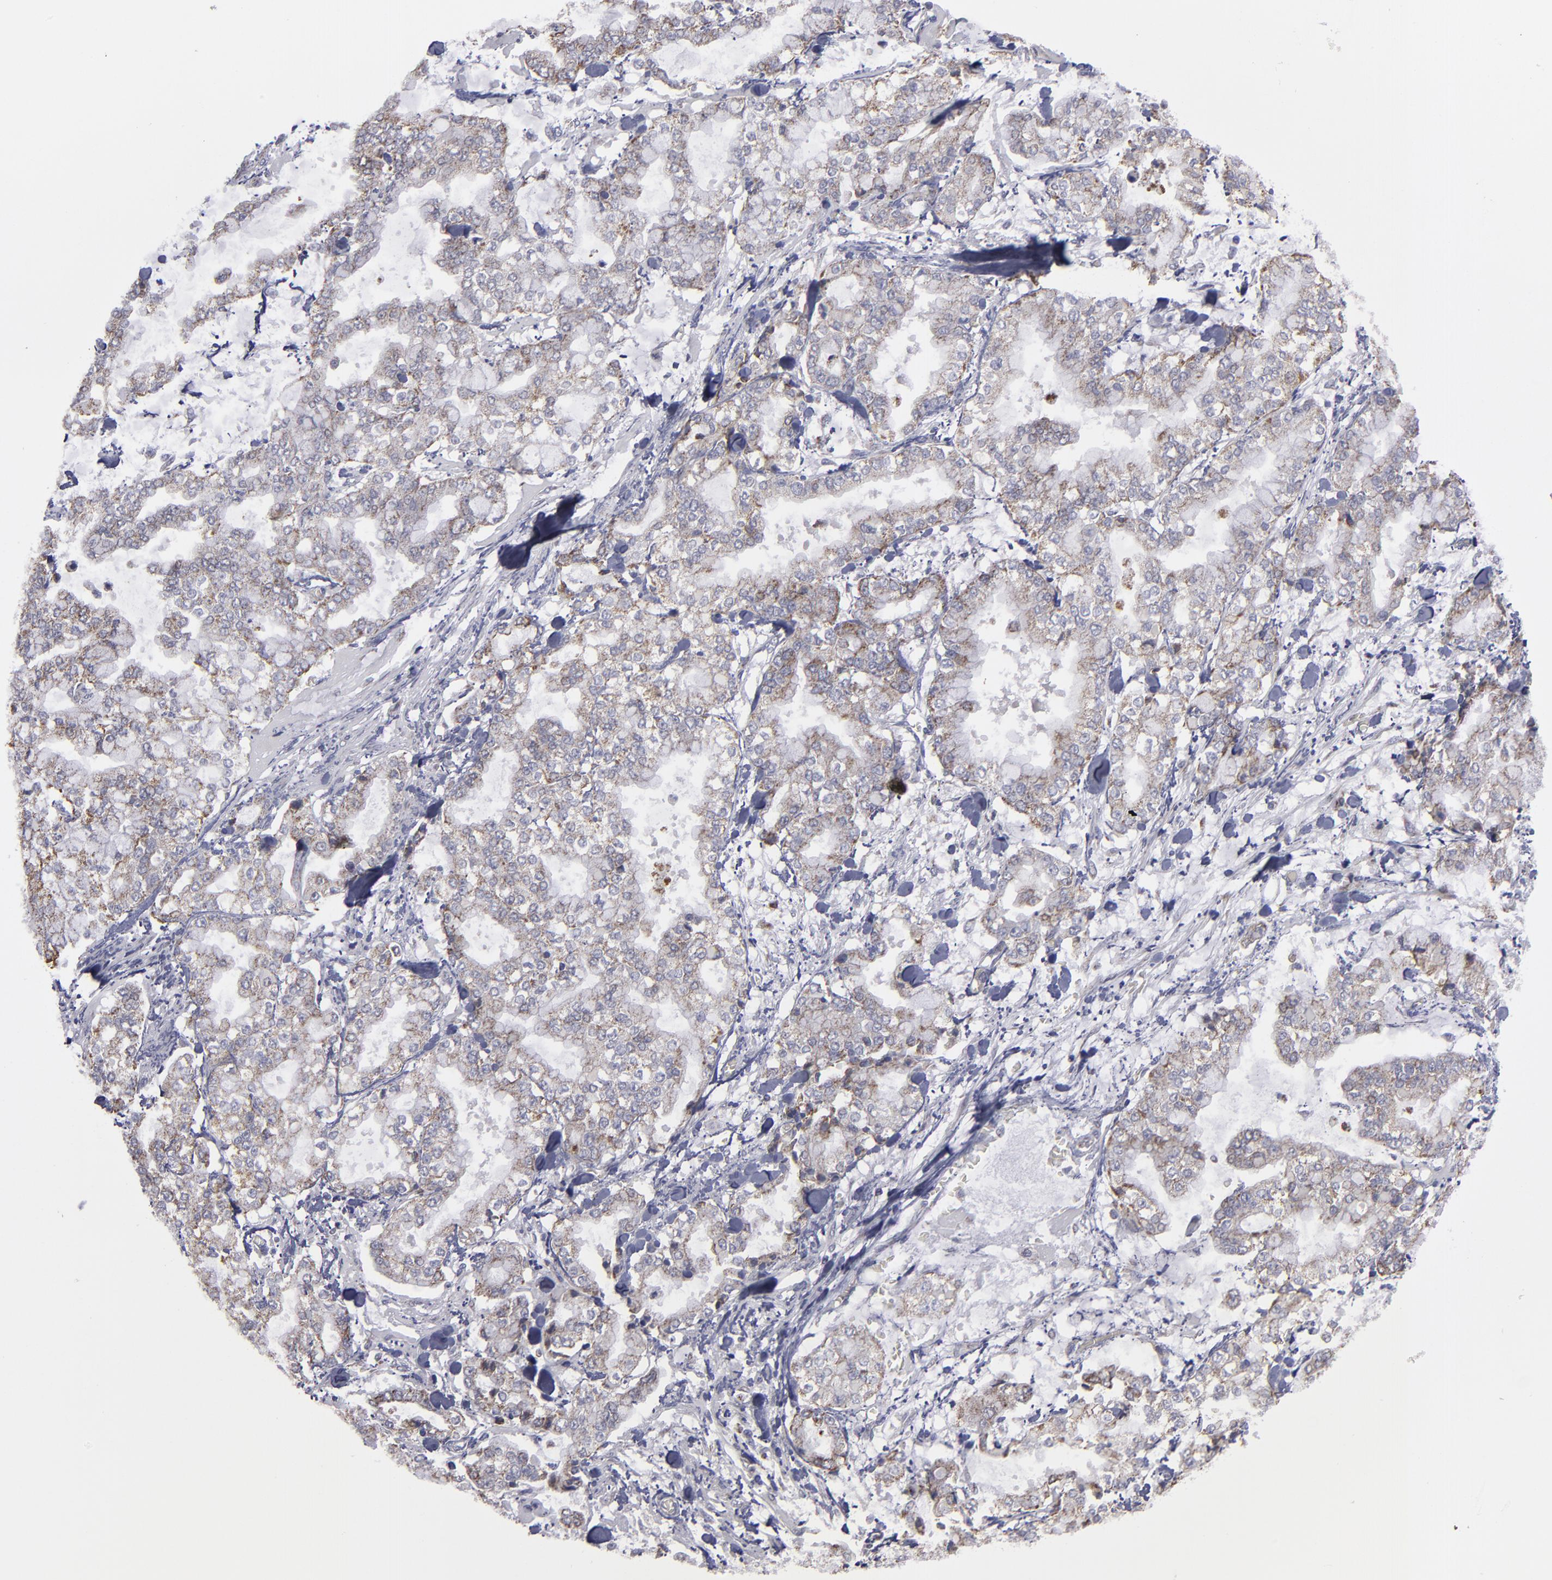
{"staining": {"intensity": "weak", "quantity": "25%-75%", "location": "cytoplasmic/membranous"}, "tissue": "stomach cancer", "cell_type": "Tumor cells", "image_type": "cancer", "snomed": [{"axis": "morphology", "description": "Normal tissue, NOS"}, {"axis": "morphology", "description": "Adenocarcinoma, NOS"}, {"axis": "topography", "description": "Stomach, upper"}, {"axis": "topography", "description": "Stomach"}], "caption": "This is a micrograph of IHC staining of adenocarcinoma (stomach), which shows weak staining in the cytoplasmic/membranous of tumor cells.", "gene": "MYOM2", "patient": {"sex": "male", "age": 76}}